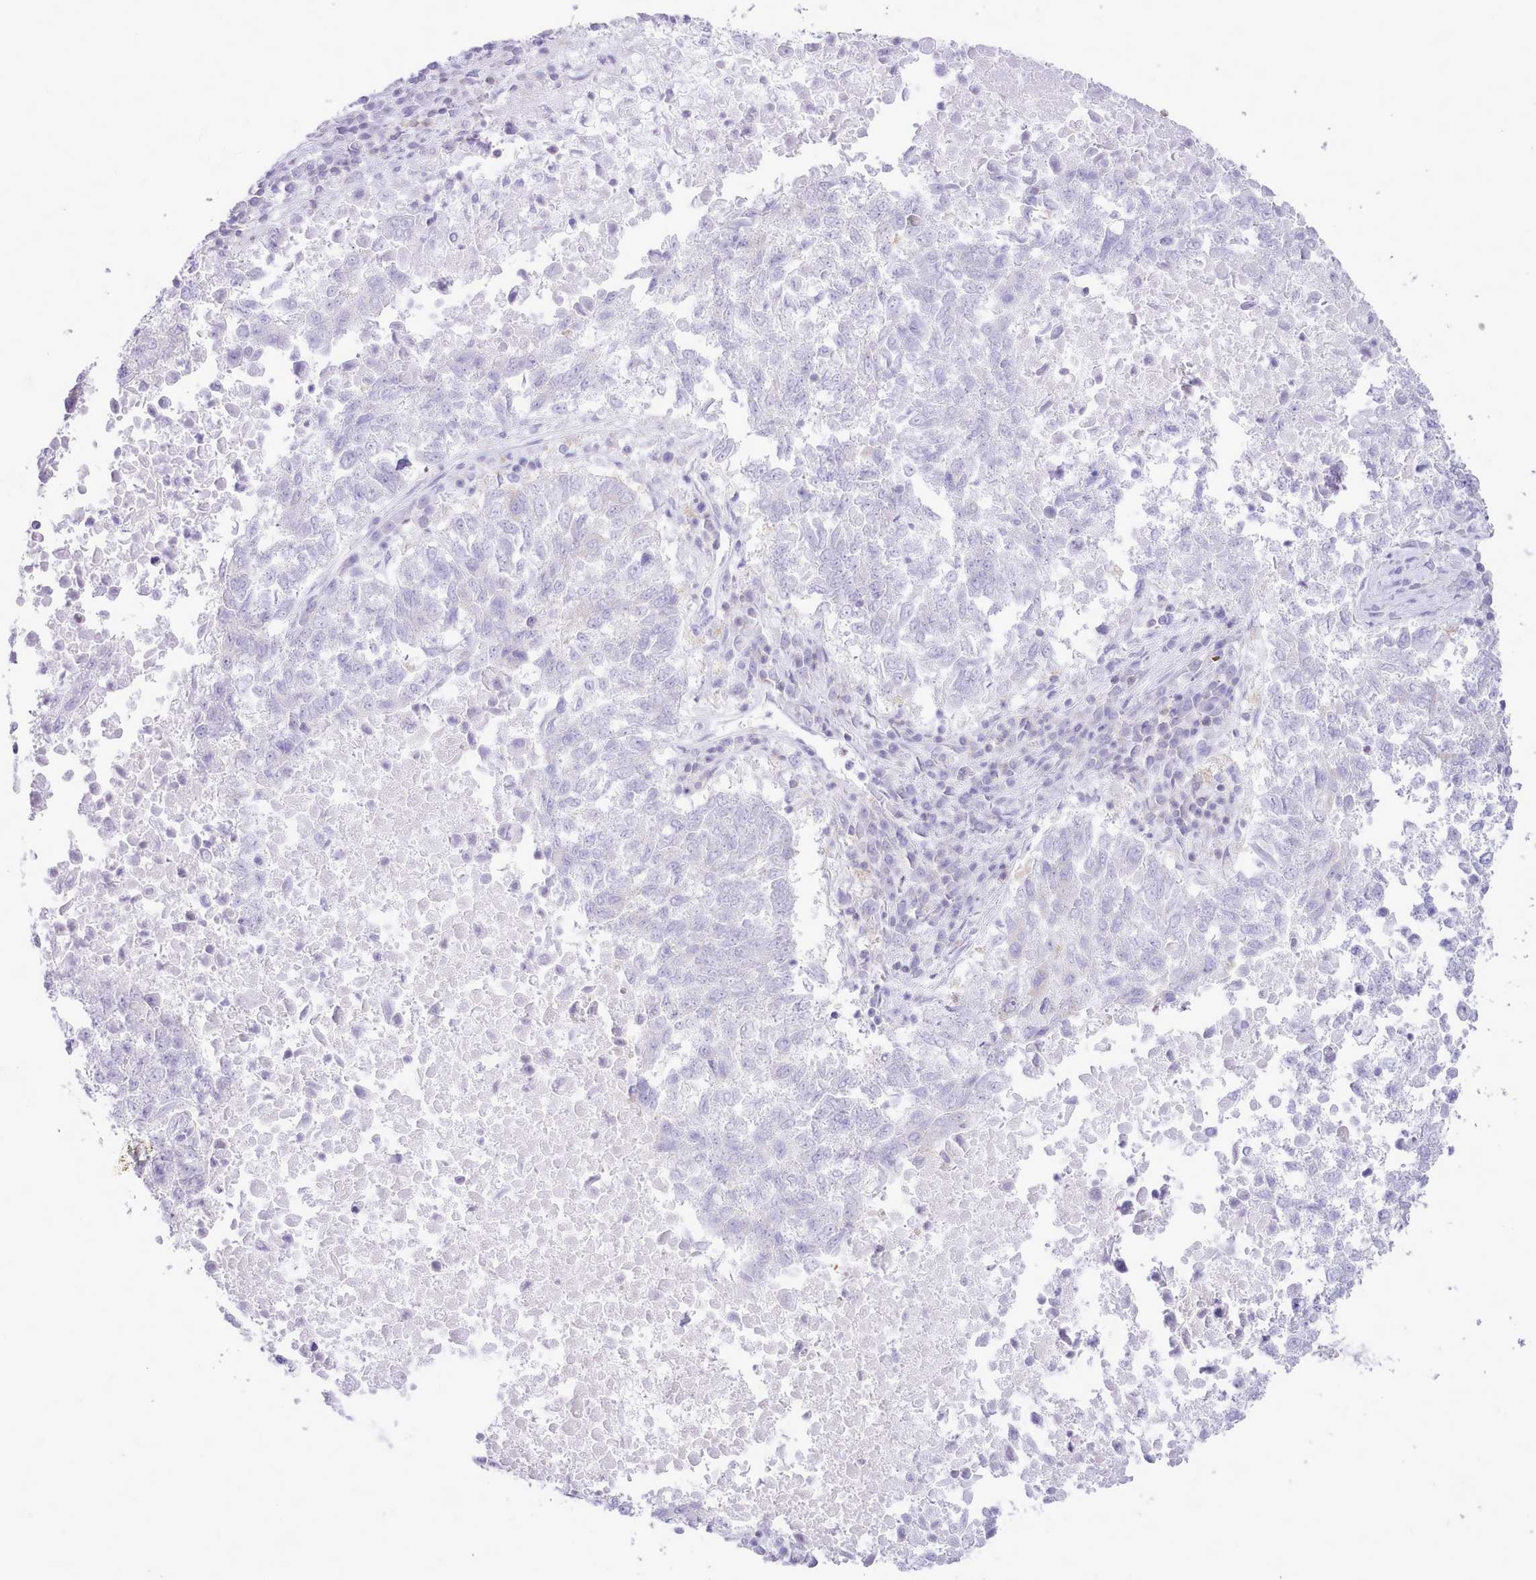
{"staining": {"intensity": "negative", "quantity": "none", "location": "none"}, "tissue": "lung cancer", "cell_type": "Tumor cells", "image_type": "cancer", "snomed": [{"axis": "morphology", "description": "Squamous cell carcinoma, NOS"}, {"axis": "topography", "description": "Lung"}], "caption": "An IHC photomicrograph of lung cancer (squamous cell carcinoma) is shown. There is no staining in tumor cells of lung cancer (squamous cell carcinoma).", "gene": "MDFI", "patient": {"sex": "male", "age": 73}}